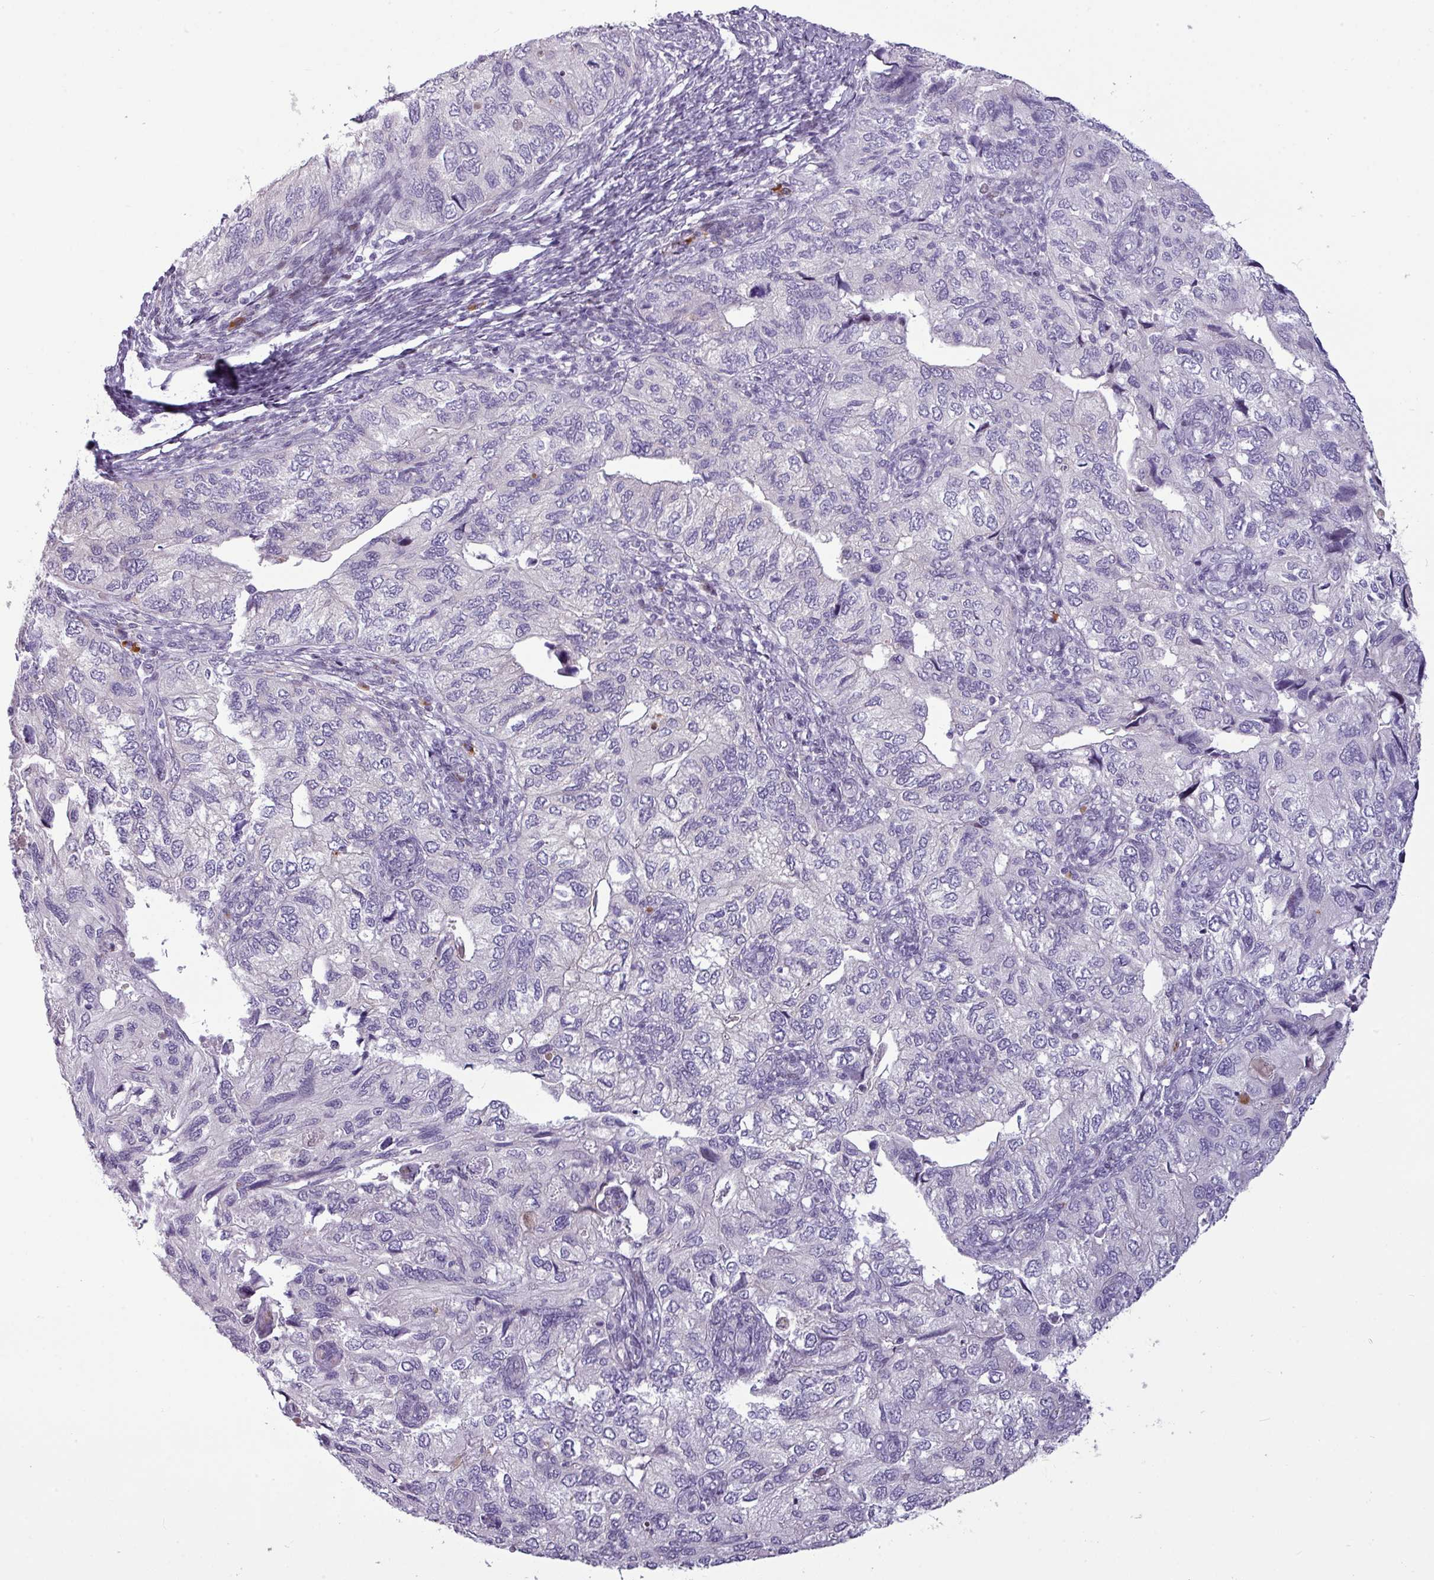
{"staining": {"intensity": "negative", "quantity": "none", "location": "none"}, "tissue": "endometrial cancer", "cell_type": "Tumor cells", "image_type": "cancer", "snomed": [{"axis": "morphology", "description": "Carcinoma, NOS"}, {"axis": "topography", "description": "Uterus"}], "caption": "High power microscopy image of an immunohistochemistry (IHC) photomicrograph of endometrial cancer (carcinoma), revealing no significant staining in tumor cells.", "gene": "SLC66A2", "patient": {"sex": "female", "age": 76}}